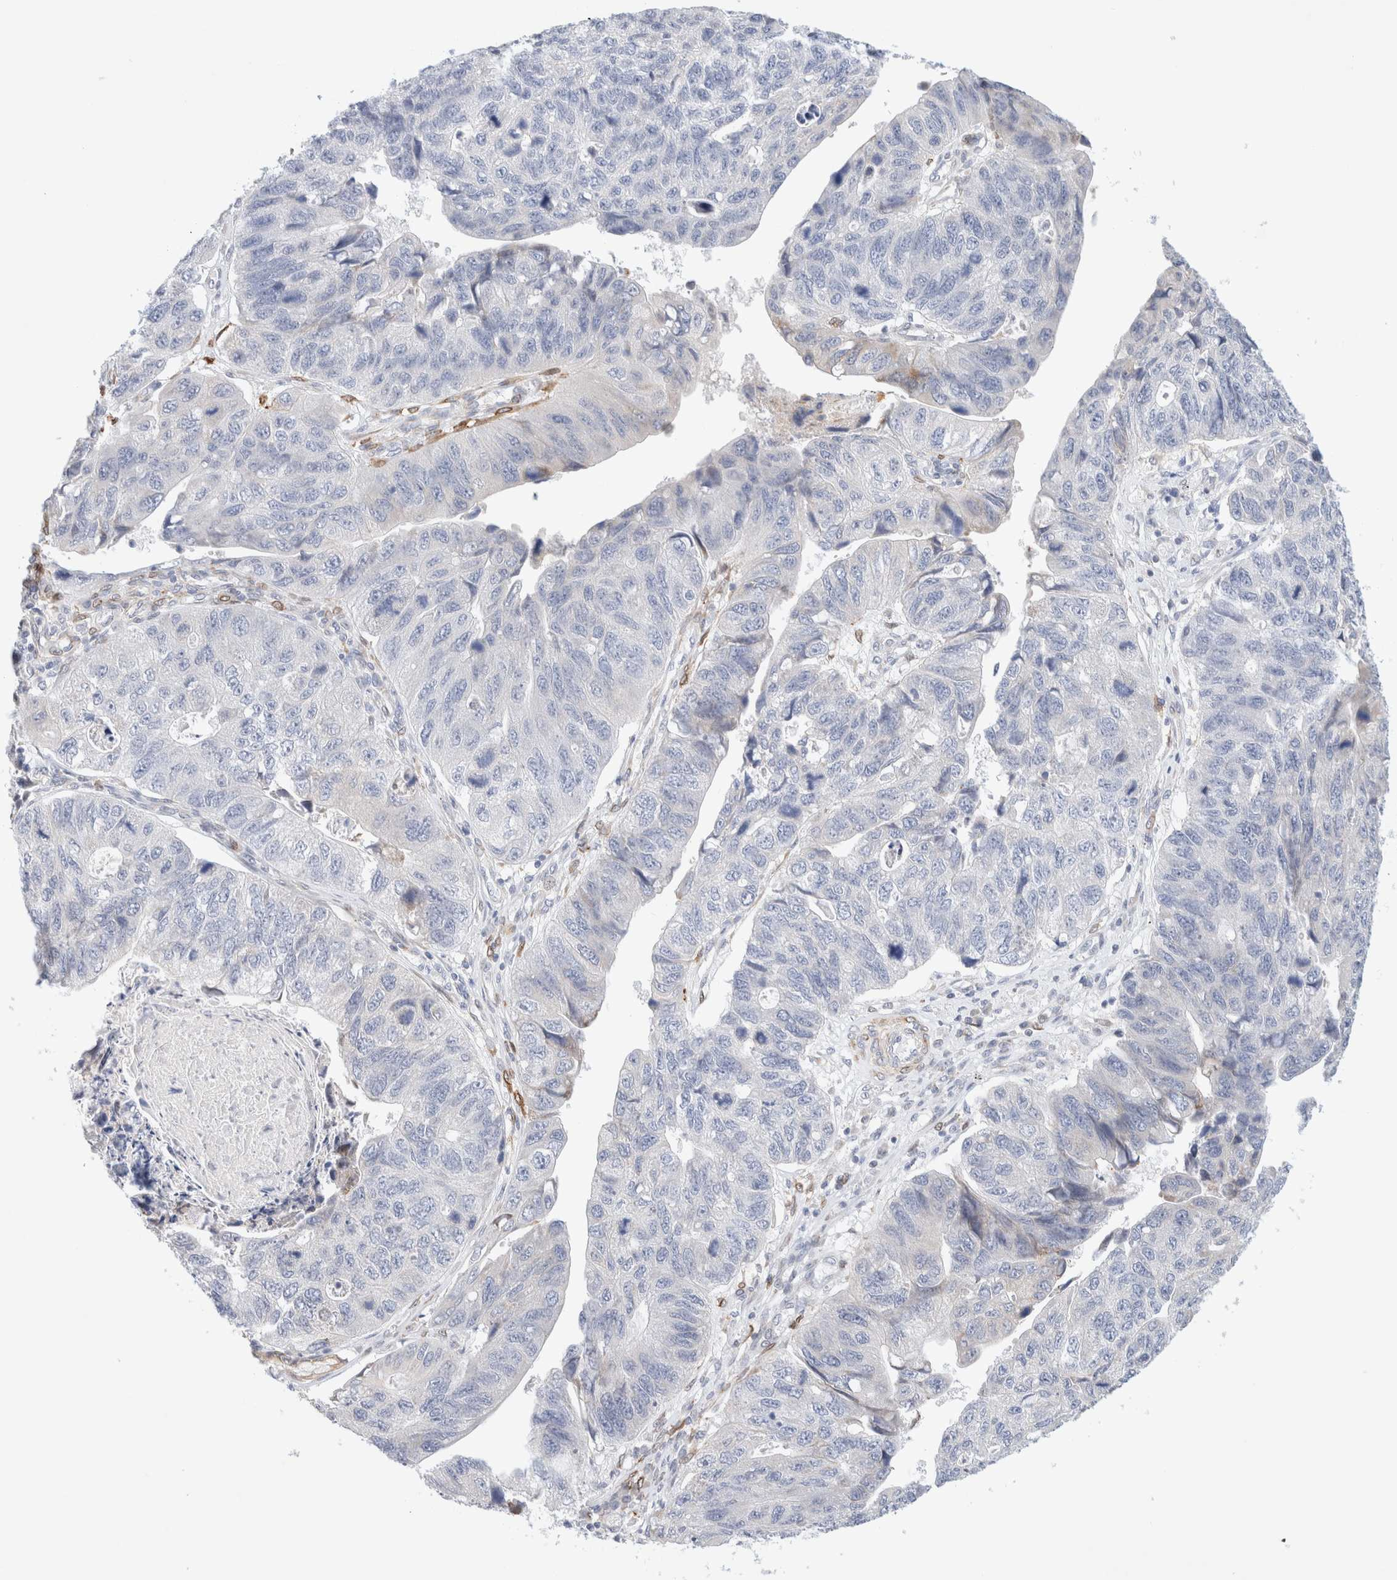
{"staining": {"intensity": "negative", "quantity": "none", "location": "none"}, "tissue": "stomach cancer", "cell_type": "Tumor cells", "image_type": "cancer", "snomed": [{"axis": "morphology", "description": "Adenocarcinoma, NOS"}, {"axis": "topography", "description": "Stomach"}], "caption": "Stomach cancer (adenocarcinoma) was stained to show a protein in brown. There is no significant staining in tumor cells.", "gene": "SLC25A48", "patient": {"sex": "male", "age": 59}}